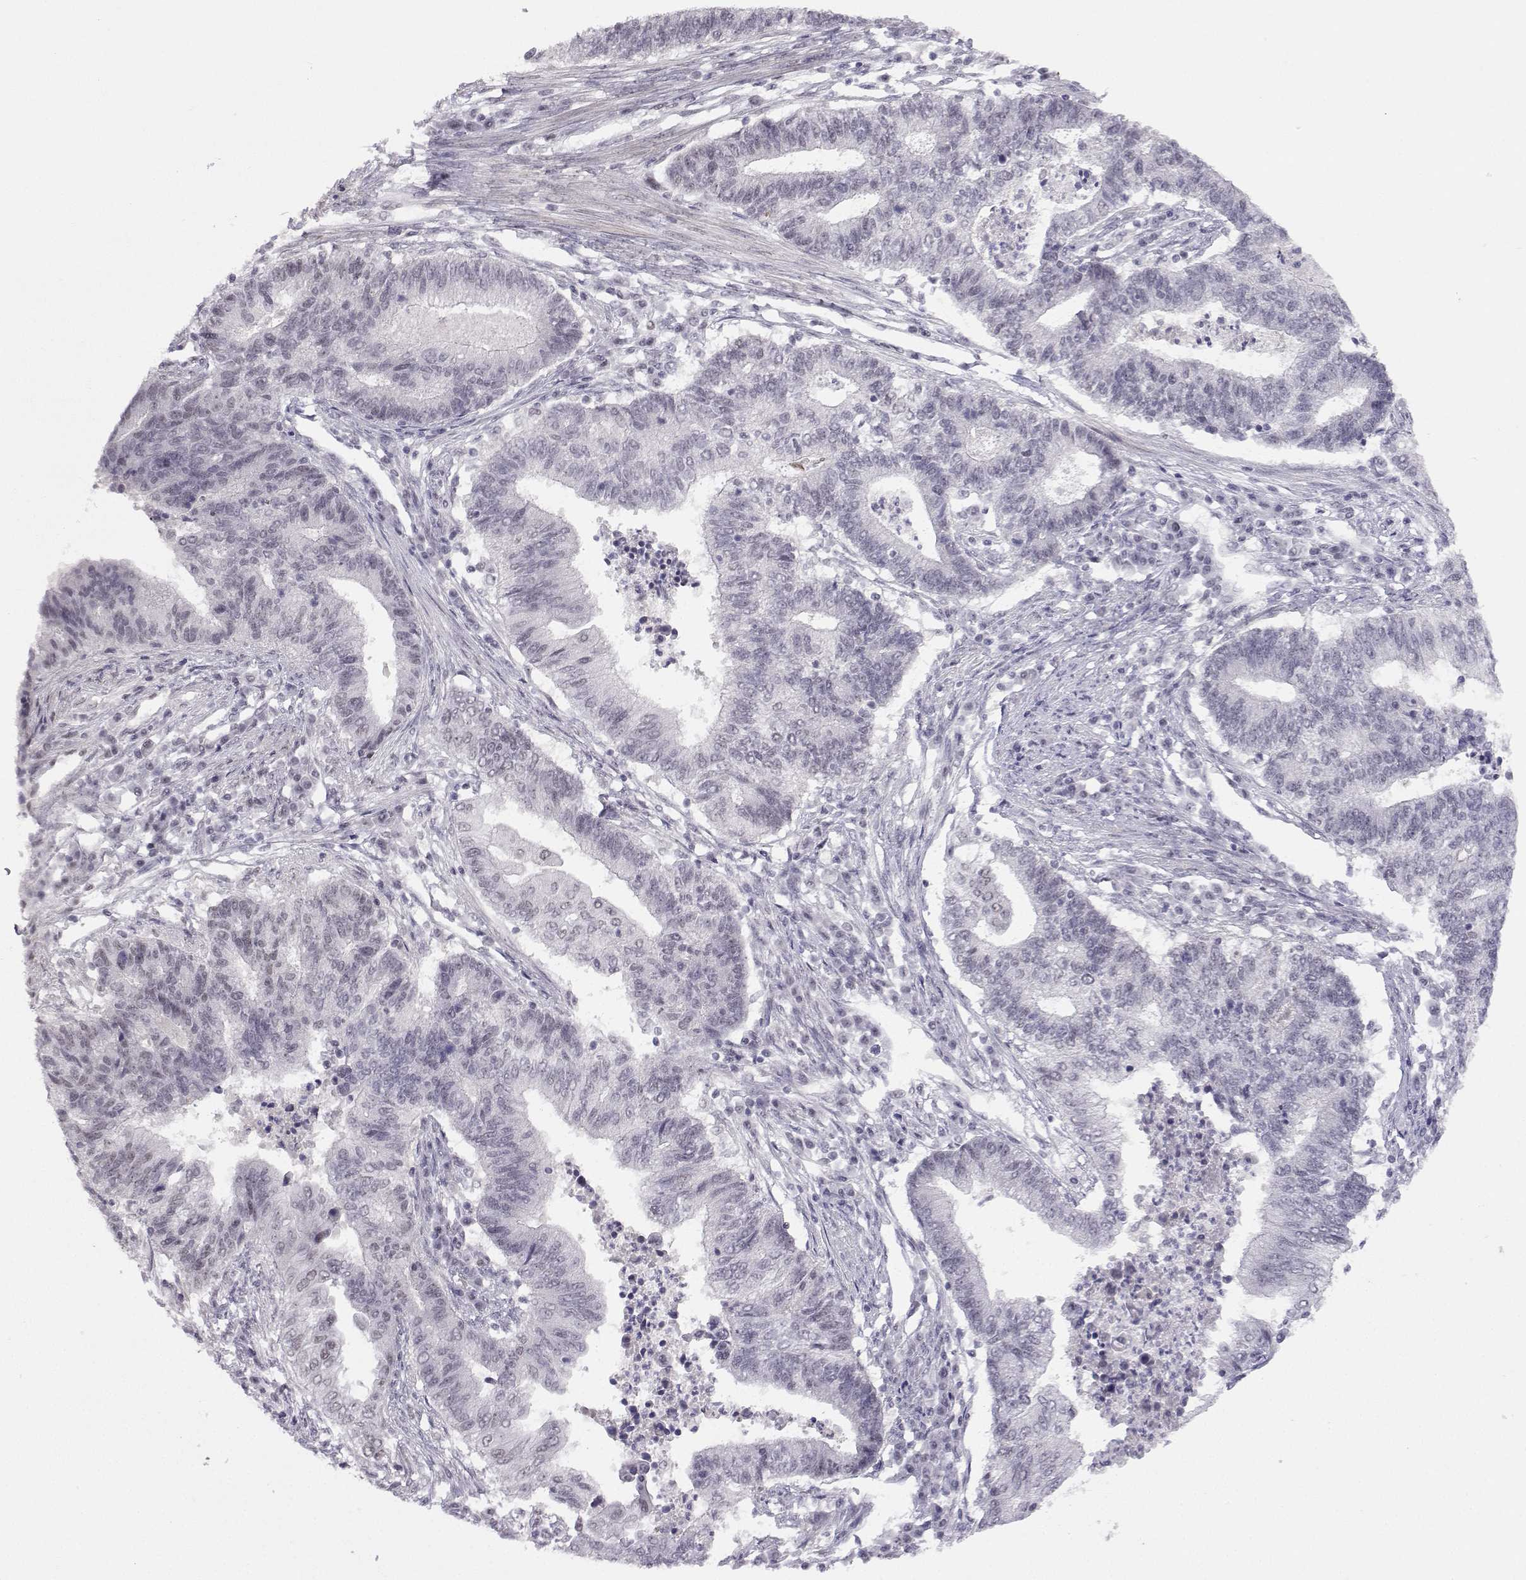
{"staining": {"intensity": "negative", "quantity": "none", "location": "none"}, "tissue": "endometrial cancer", "cell_type": "Tumor cells", "image_type": "cancer", "snomed": [{"axis": "morphology", "description": "Adenocarcinoma, NOS"}, {"axis": "topography", "description": "Uterus"}, {"axis": "topography", "description": "Endometrium"}], "caption": "Histopathology image shows no significant protein staining in tumor cells of endometrial adenocarcinoma.", "gene": "MED26", "patient": {"sex": "female", "age": 54}}